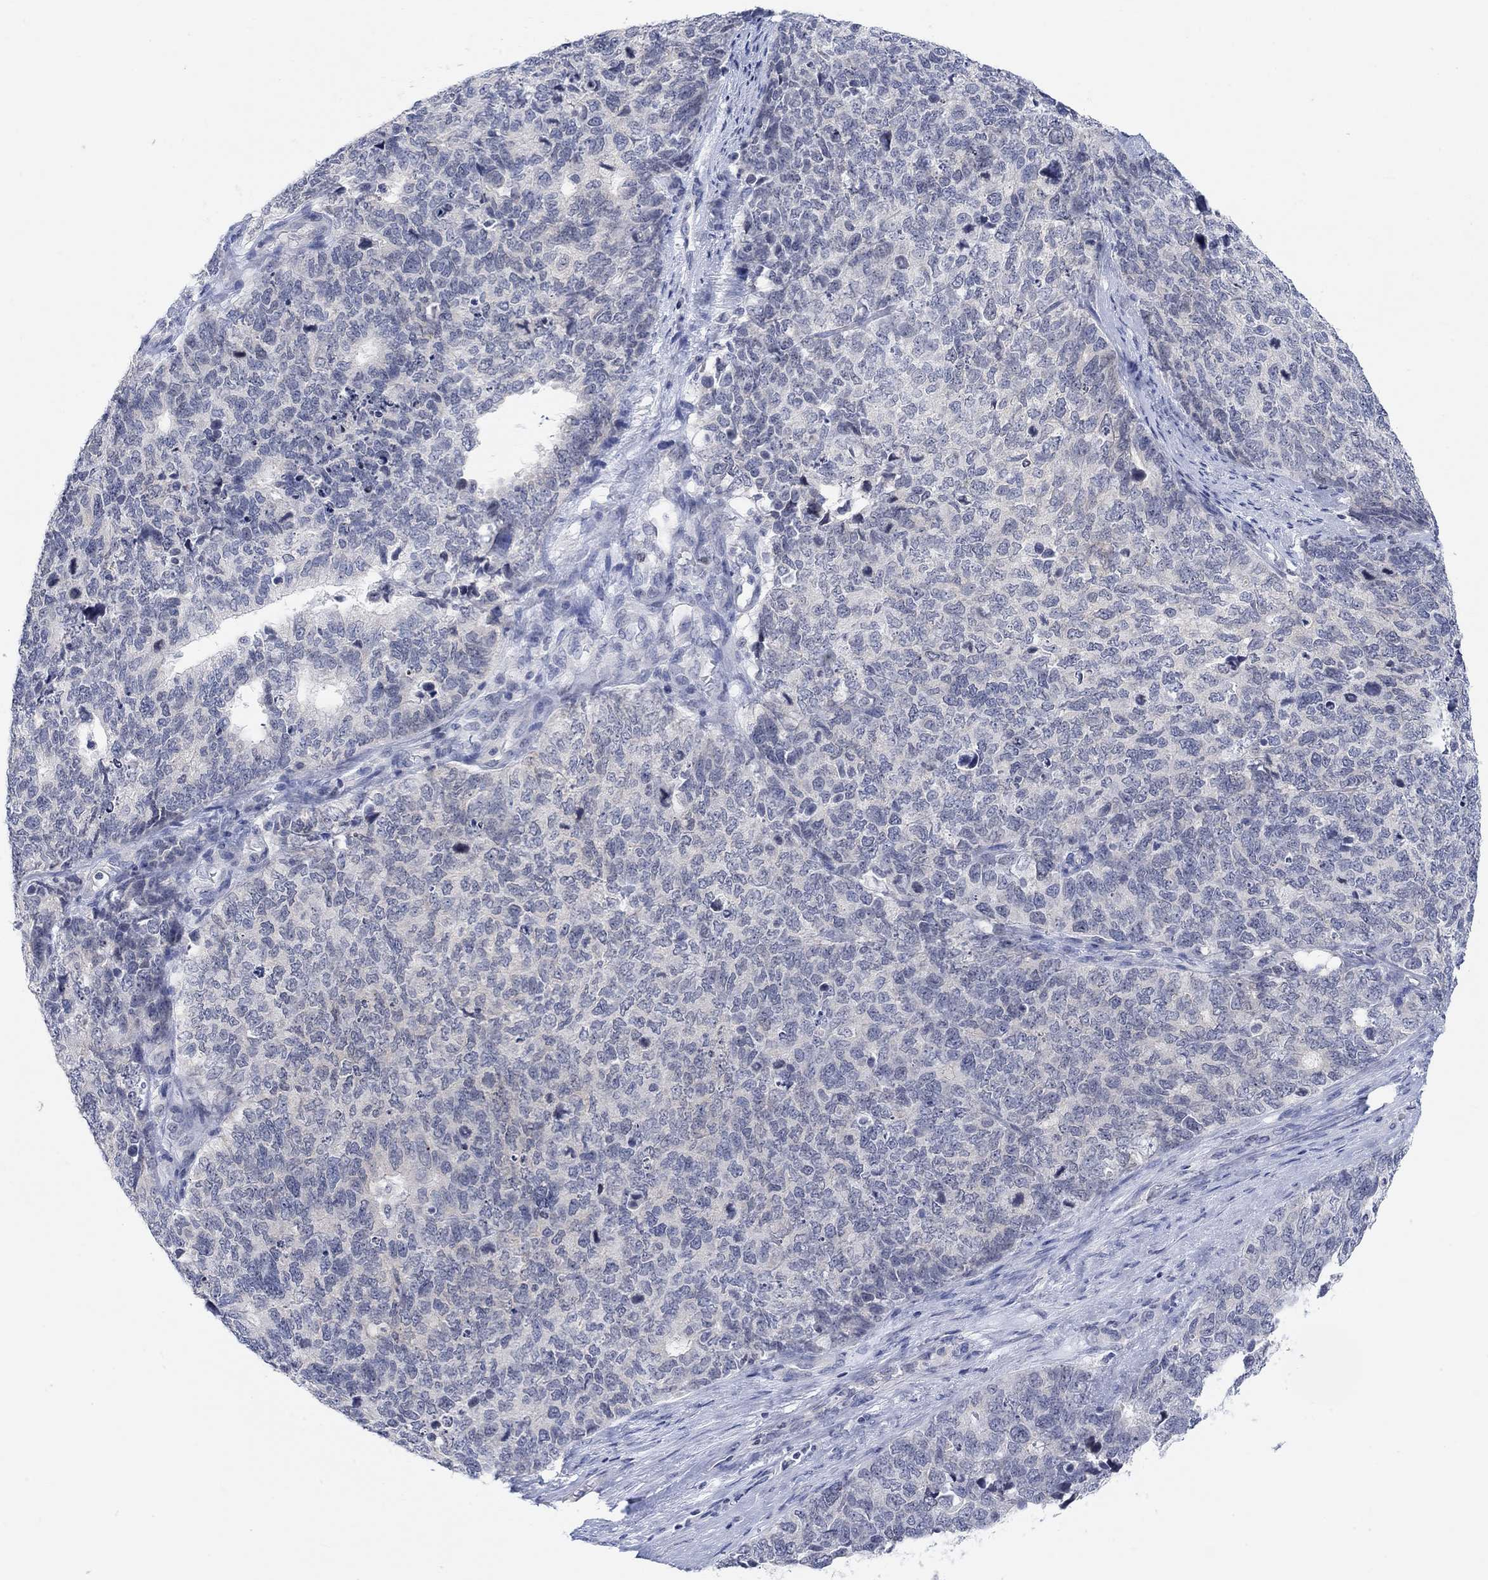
{"staining": {"intensity": "negative", "quantity": "none", "location": "none"}, "tissue": "cervical cancer", "cell_type": "Tumor cells", "image_type": "cancer", "snomed": [{"axis": "morphology", "description": "Squamous cell carcinoma, NOS"}, {"axis": "topography", "description": "Cervix"}], "caption": "The immunohistochemistry histopathology image has no significant expression in tumor cells of cervical squamous cell carcinoma tissue.", "gene": "ATP6V1E2", "patient": {"sex": "female", "age": 63}}